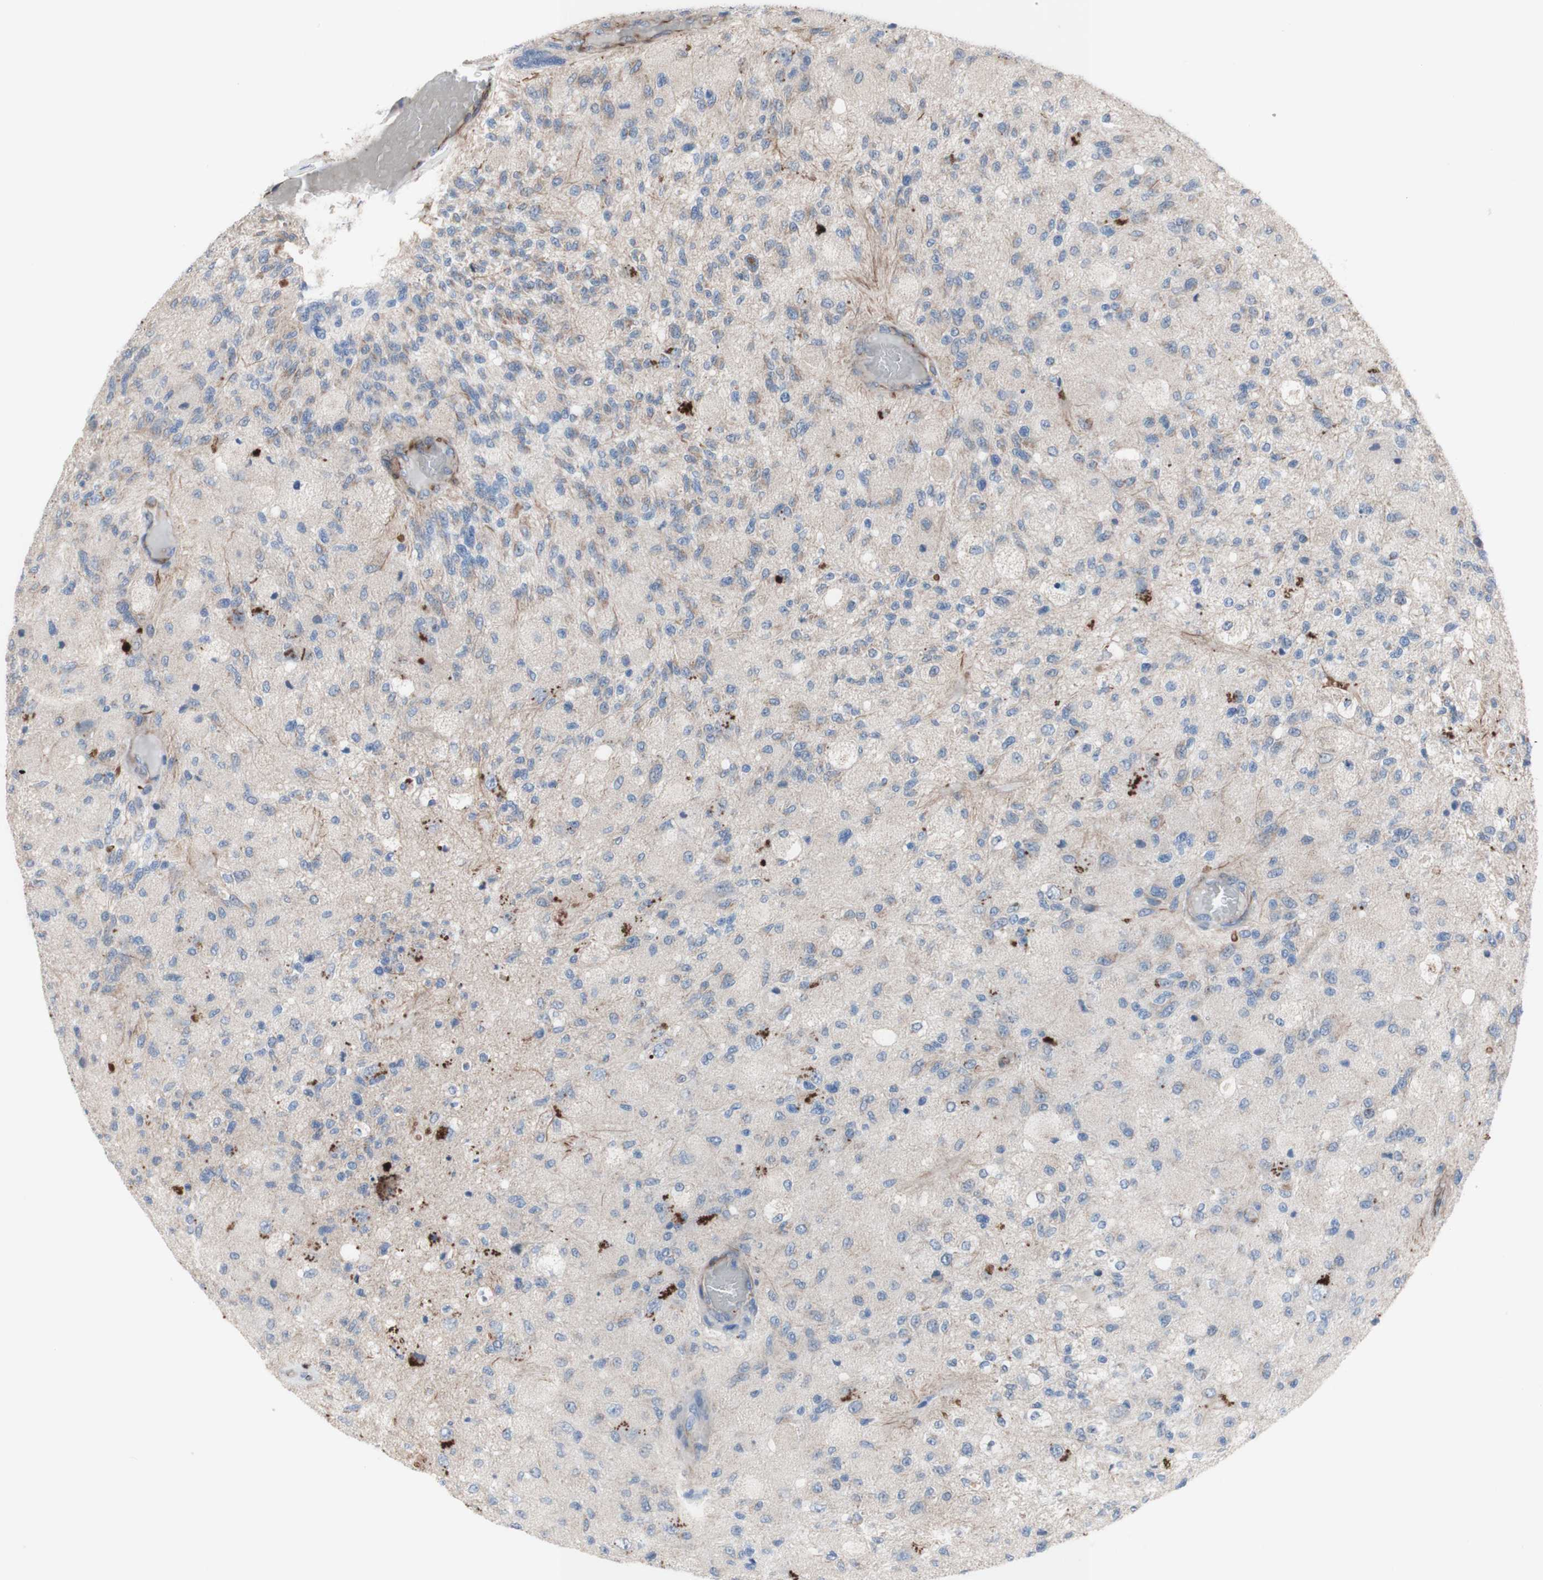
{"staining": {"intensity": "negative", "quantity": "none", "location": "none"}, "tissue": "glioma", "cell_type": "Tumor cells", "image_type": "cancer", "snomed": [{"axis": "morphology", "description": "Normal tissue, NOS"}, {"axis": "morphology", "description": "Glioma, malignant, High grade"}, {"axis": "topography", "description": "Cerebral cortex"}], "caption": "This is a image of immunohistochemistry staining of malignant glioma (high-grade), which shows no expression in tumor cells.", "gene": "AGPAT5", "patient": {"sex": "male", "age": 77}}